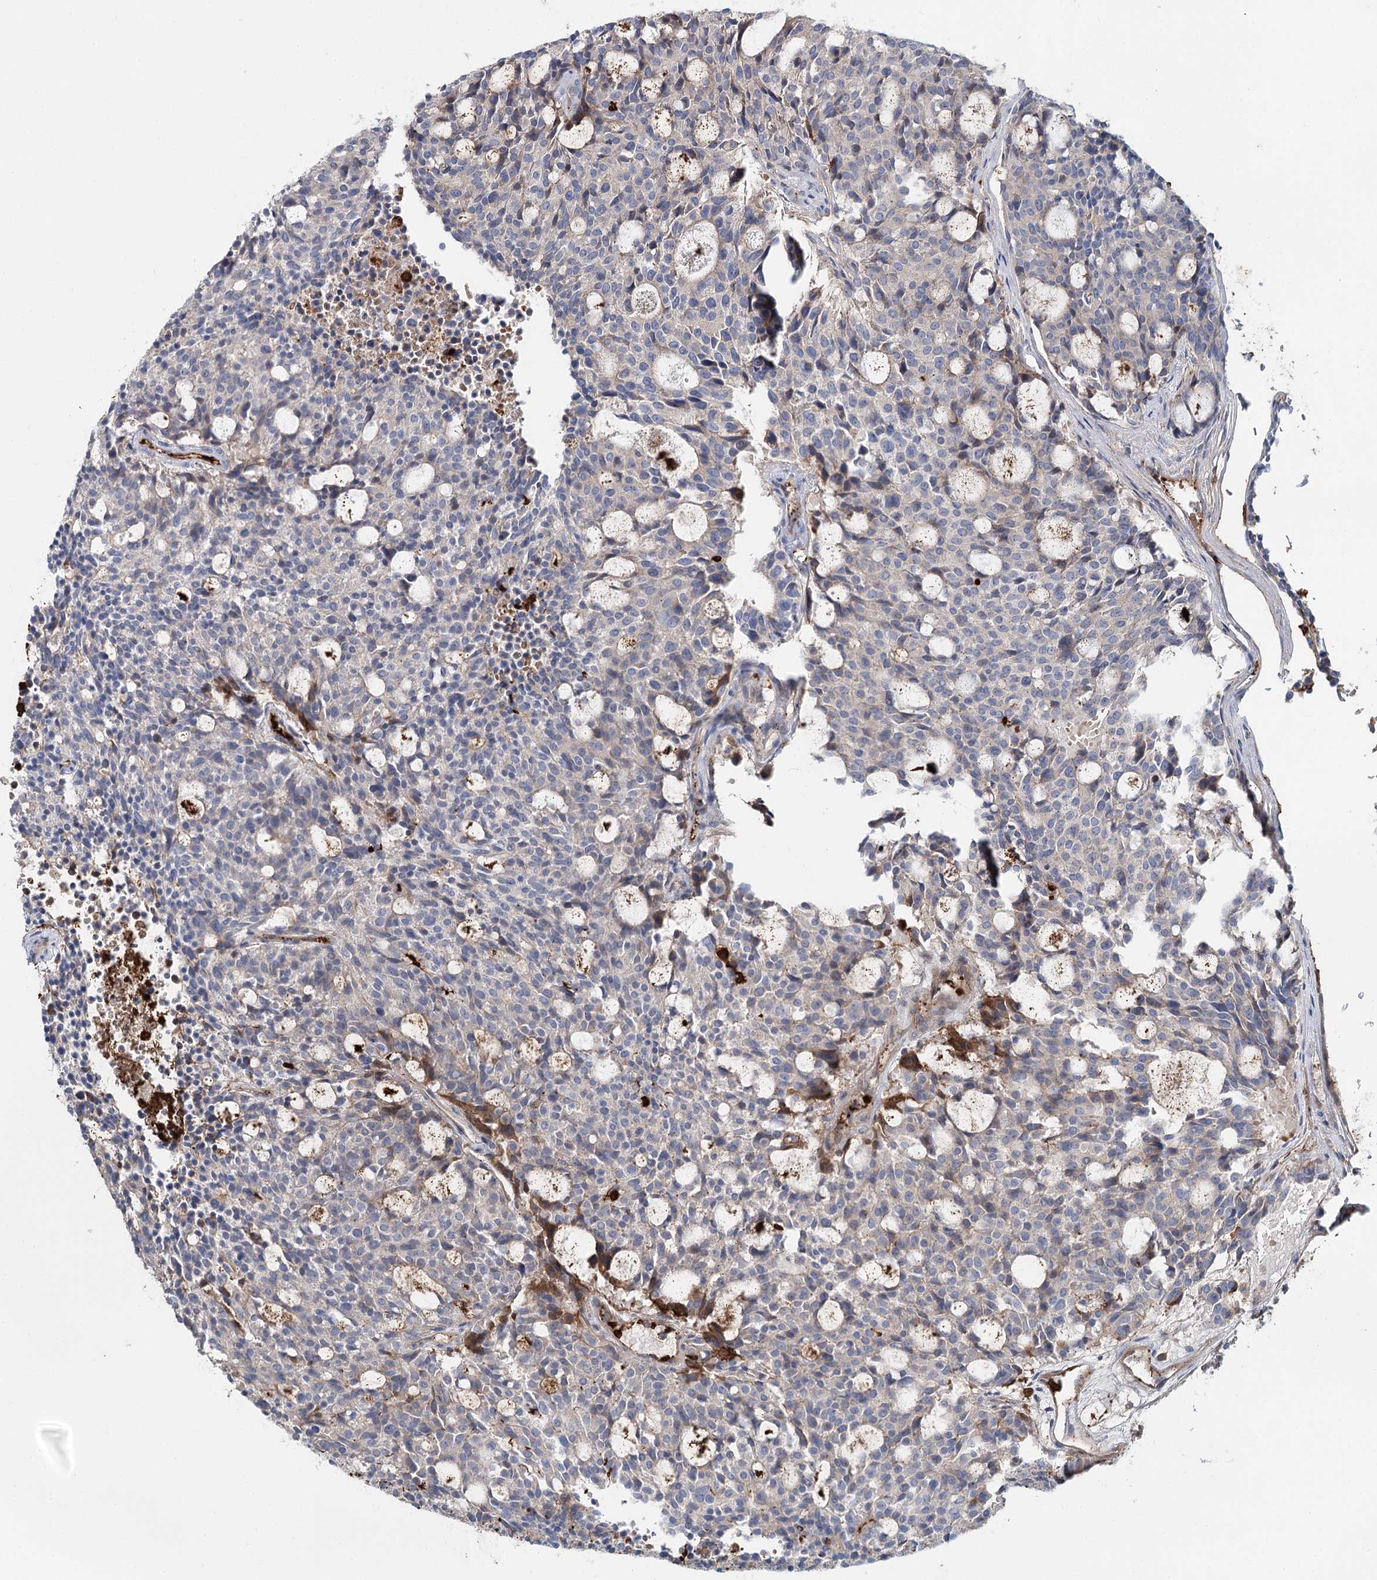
{"staining": {"intensity": "negative", "quantity": "none", "location": "none"}, "tissue": "carcinoid", "cell_type": "Tumor cells", "image_type": "cancer", "snomed": [{"axis": "morphology", "description": "Carcinoid, malignant, NOS"}, {"axis": "topography", "description": "Pancreas"}], "caption": "This is an immunohistochemistry photomicrograph of carcinoid. There is no positivity in tumor cells.", "gene": "ALKBH8", "patient": {"sex": "female", "age": 54}}